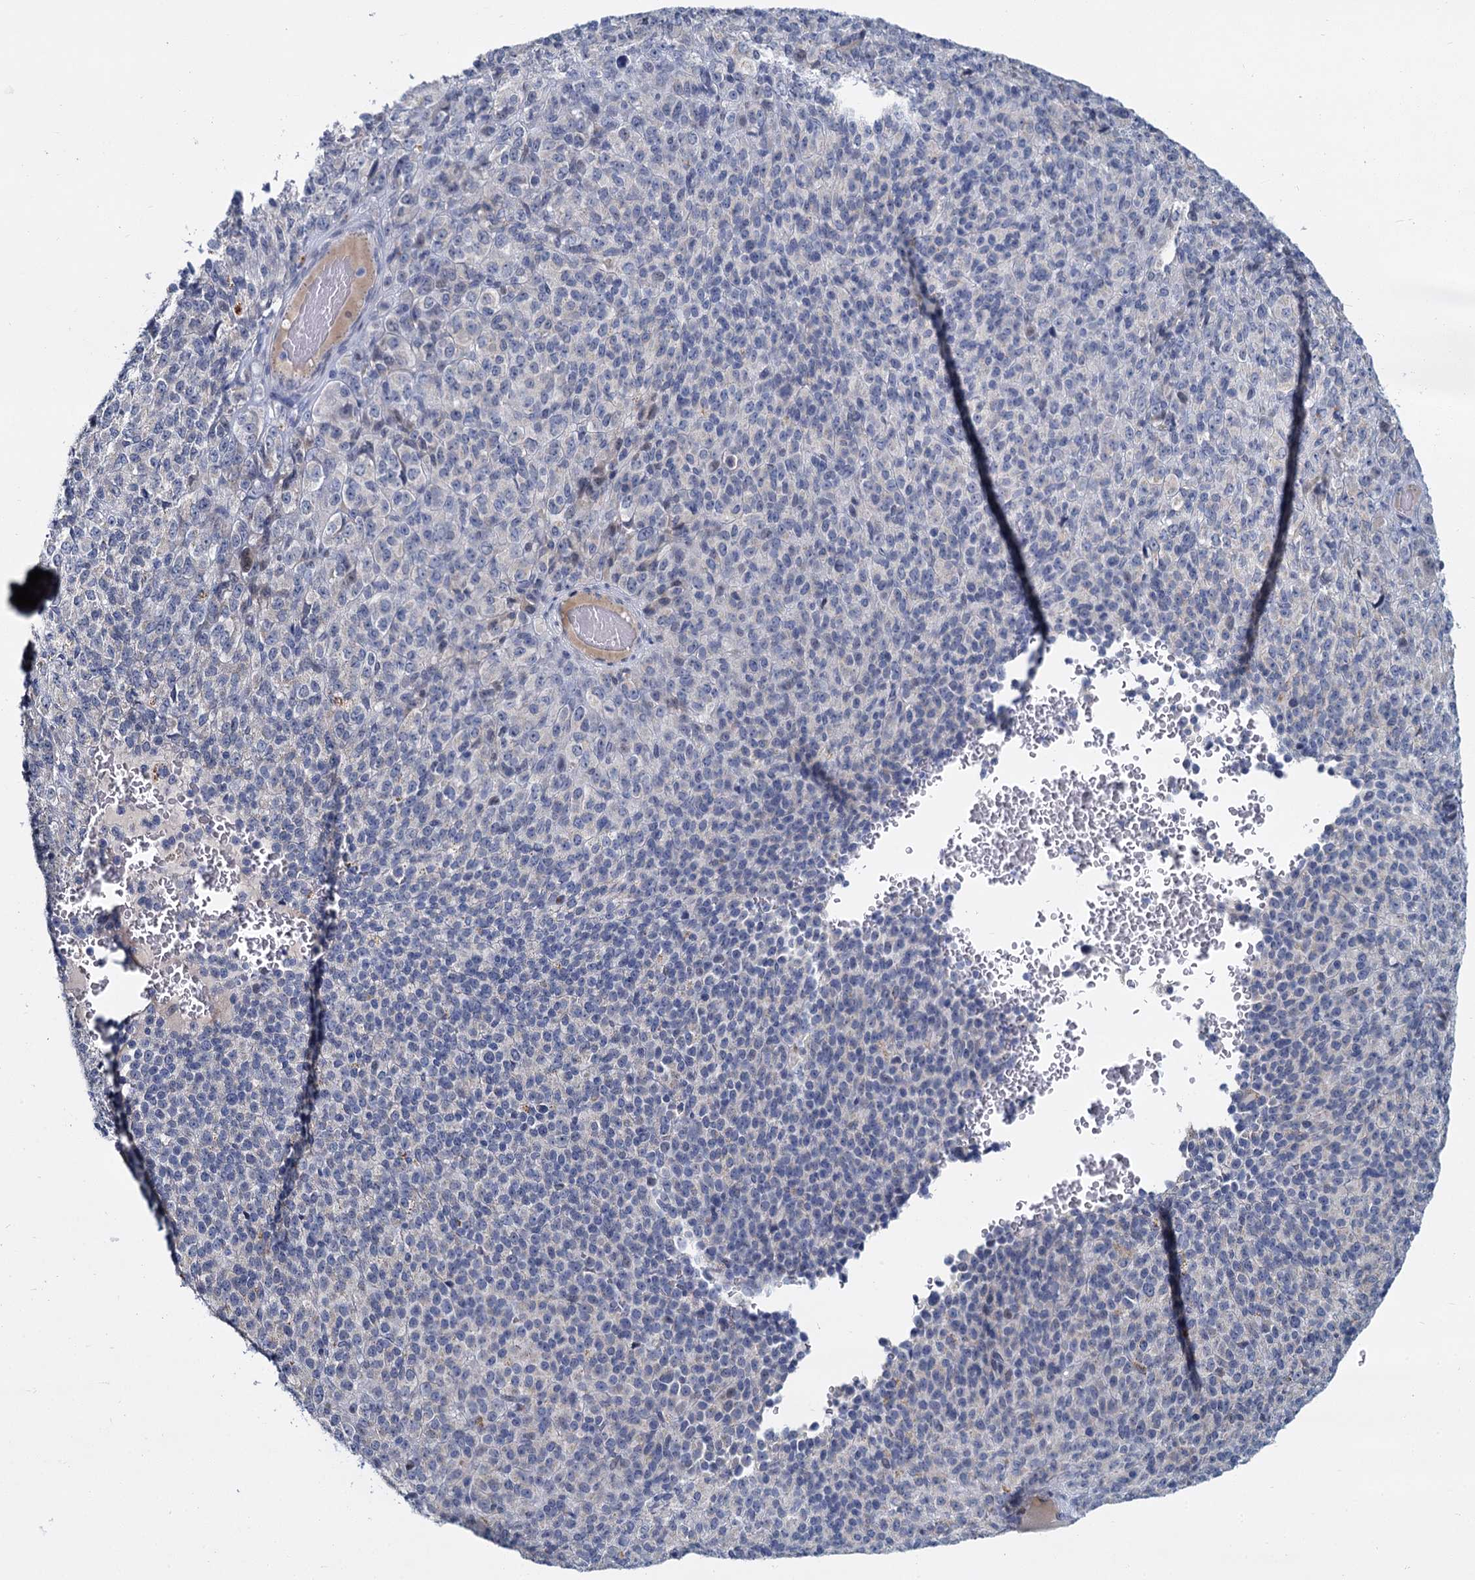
{"staining": {"intensity": "negative", "quantity": "none", "location": "none"}, "tissue": "melanoma", "cell_type": "Tumor cells", "image_type": "cancer", "snomed": [{"axis": "morphology", "description": "Malignant melanoma, Metastatic site"}, {"axis": "topography", "description": "Brain"}], "caption": "The micrograph displays no significant expression in tumor cells of malignant melanoma (metastatic site). The staining is performed using DAB (3,3'-diaminobenzidine) brown chromogen with nuclei counter-stained in using hematoxylin.", "gene": "ACRBP", "patient": {"sex": "female", "age": 56}}